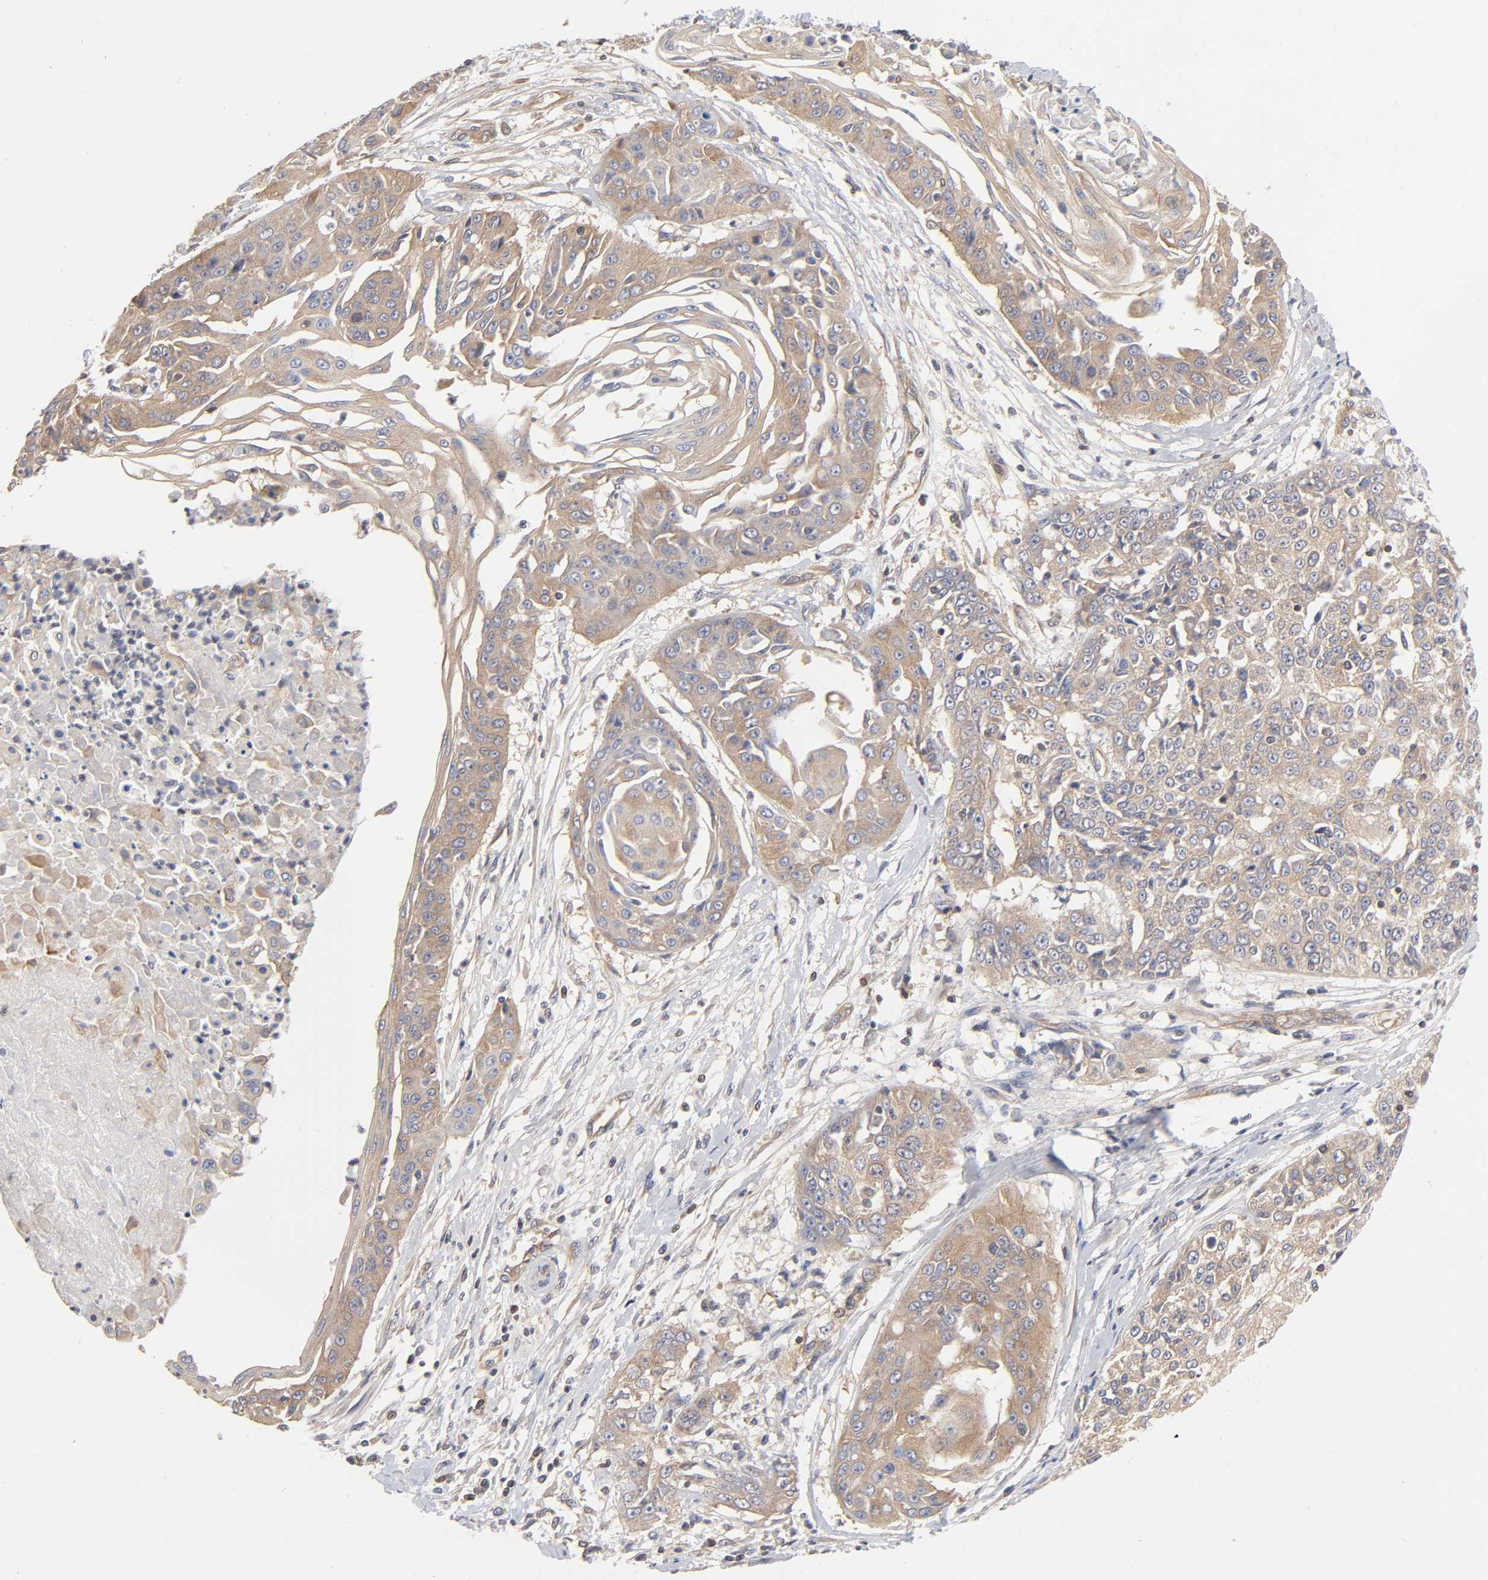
{"staining": {"intensity": "weak", "quantity": ">75%", "location": "cytoplasmic/membranous"}, "tissue": "cervical cancer", "cell_type": "Tumor cells", "image_type": "cancer", "snomed": [{"axis": "morphology", "description": "Squamous cell carcinoma, NOS"}, {"axis": "topography", "description": "Cervix"}], "caption": "The histopathology image exhibits immunohistochemical staining of squamous cell carcinoma (cervical). There is weak cytoplasmic/membranous positivity is seen in approximately >75% of tumor cells.", "gene": "STRN3", "patient": {"sex": "female", "age": 64}}